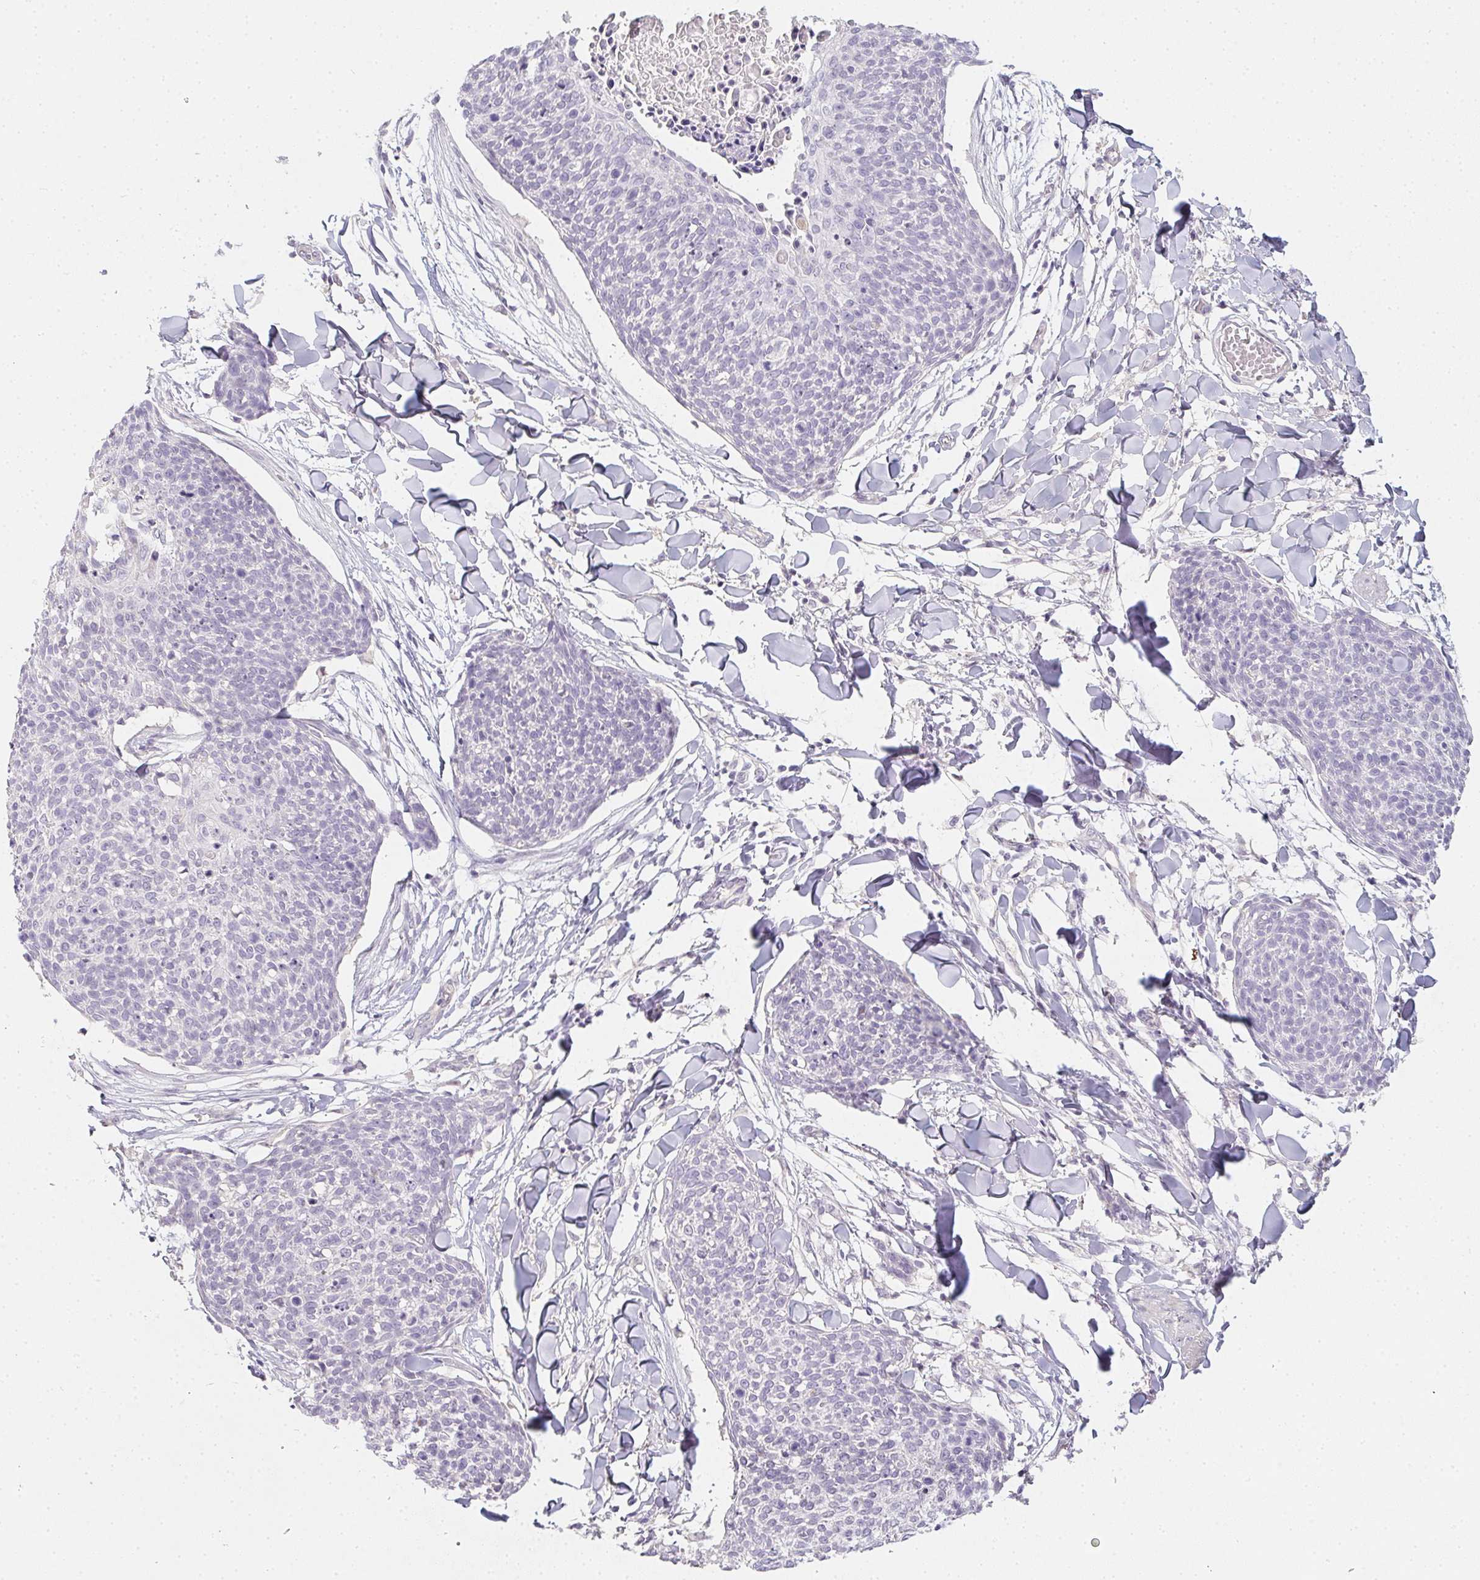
{"staining": {"intensity": "negative", "quantity": "none", "location": "none"}, "tissue": "skin cancer", "cell_type": "Tumor cells", "image_type": "cancer", "snomed": [{"axis": "morphology", "description": "Squamous cell carcinoma, NOS"}, {"axis": "topography", "description": "Skin"}, {"axis": "topography", "description": "Vulva"}], "caption": "Immunohistochemical staining of skin squamous cell carcinoma displays no significant positivity in tumor cells. (Brightfield microscopy of DAB immunohistochemistry at high magnification).", "gene": "ZBBX", "patient": {"sex": "female", "age": 75}}